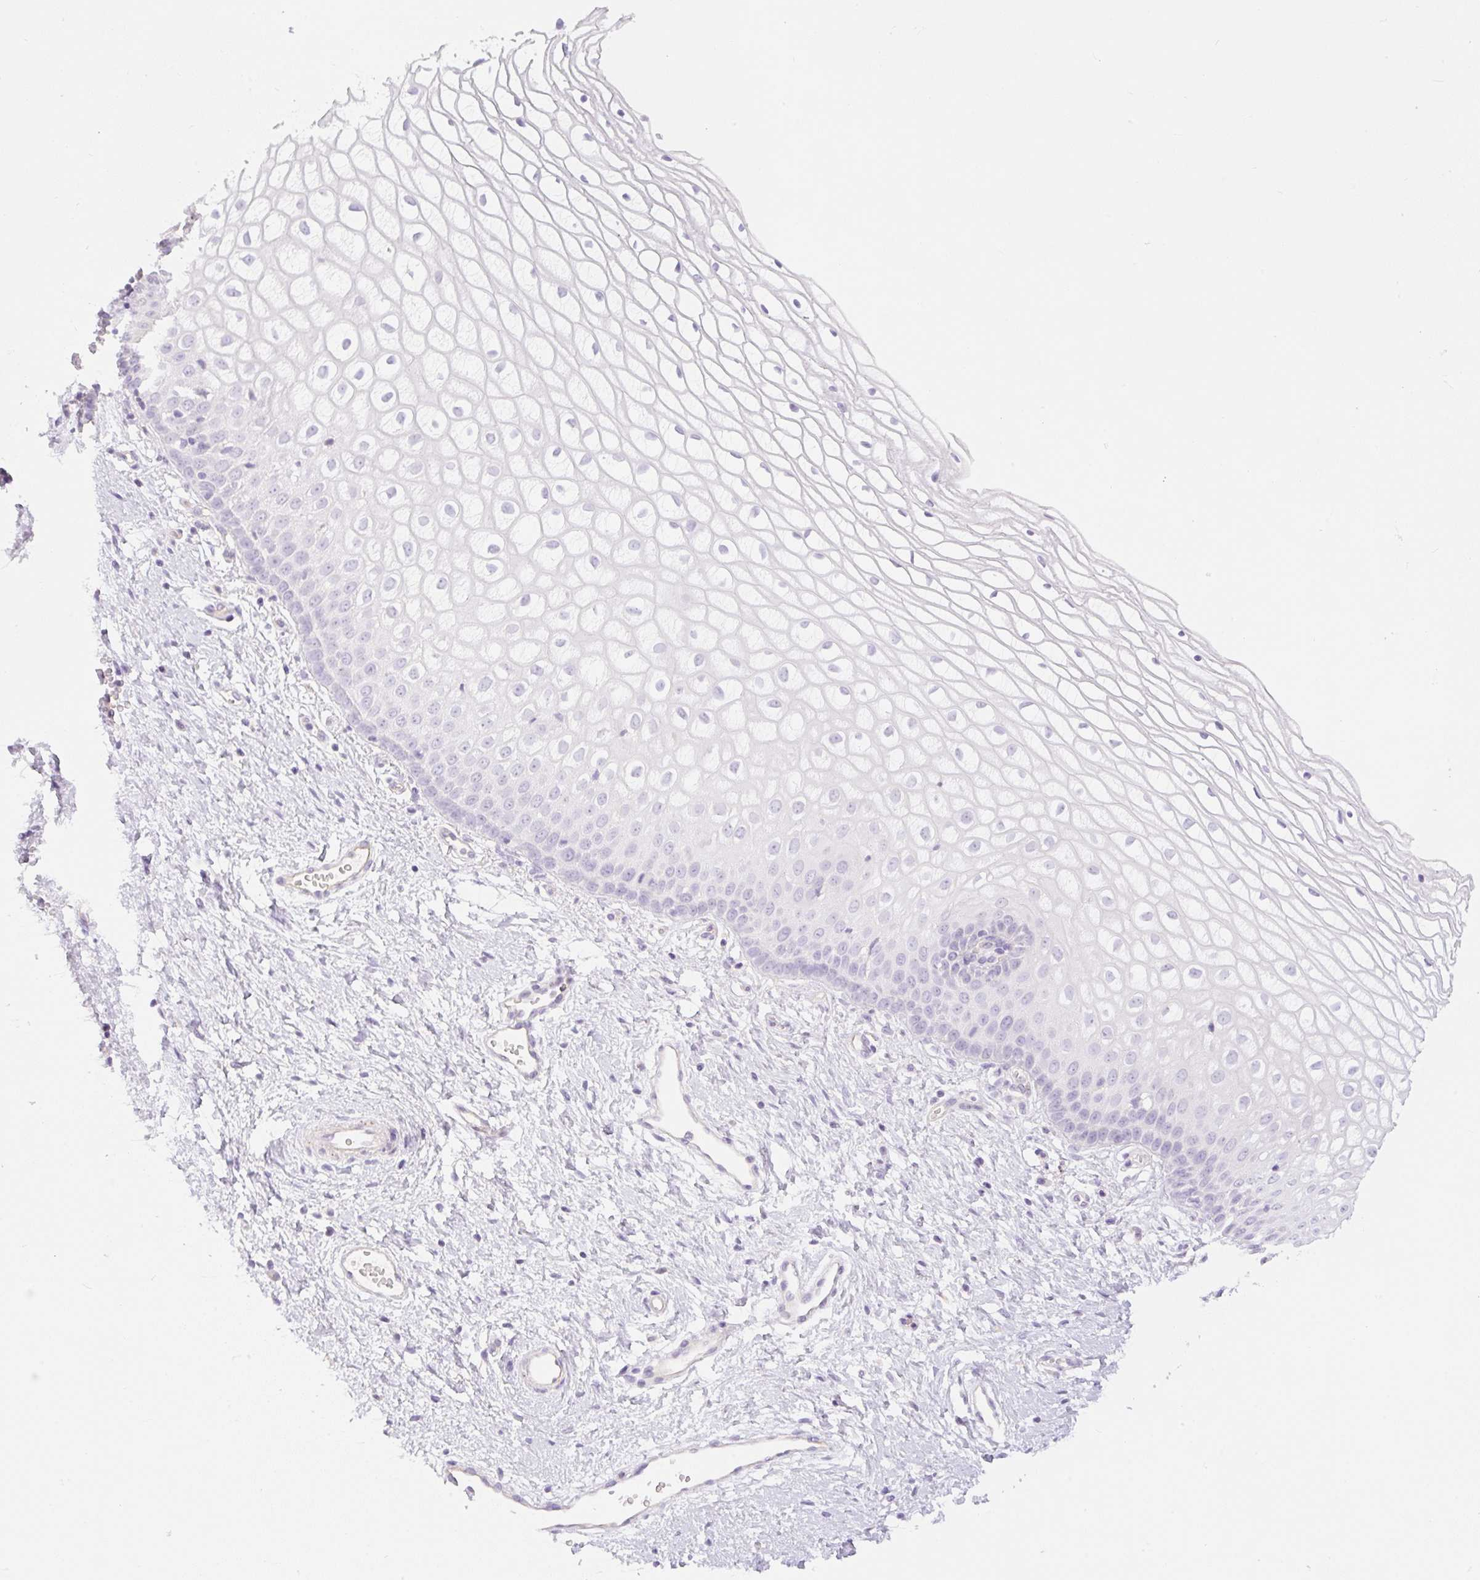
{"staining": {"intensity": "negative", "quantity": "none", "location": "none"}, "tissue": "cervix", "cell_type": "Glandular cells", "image_type": "normal", "snomed": [{"axis": "morphology", "description": "Normal tissue, NOS"}, {"axis": "topography", "description": "Cervix"}], "caption": "There is no significant expression in glandular cells of cervix. Brightfield microscopy of immunohistochemistry (IHC) stained with DAB (brown) and hematoxylin (blue), captured at high magnification.", "gene": "MIA2", "patient": {"sex": "female", "age": 36}}